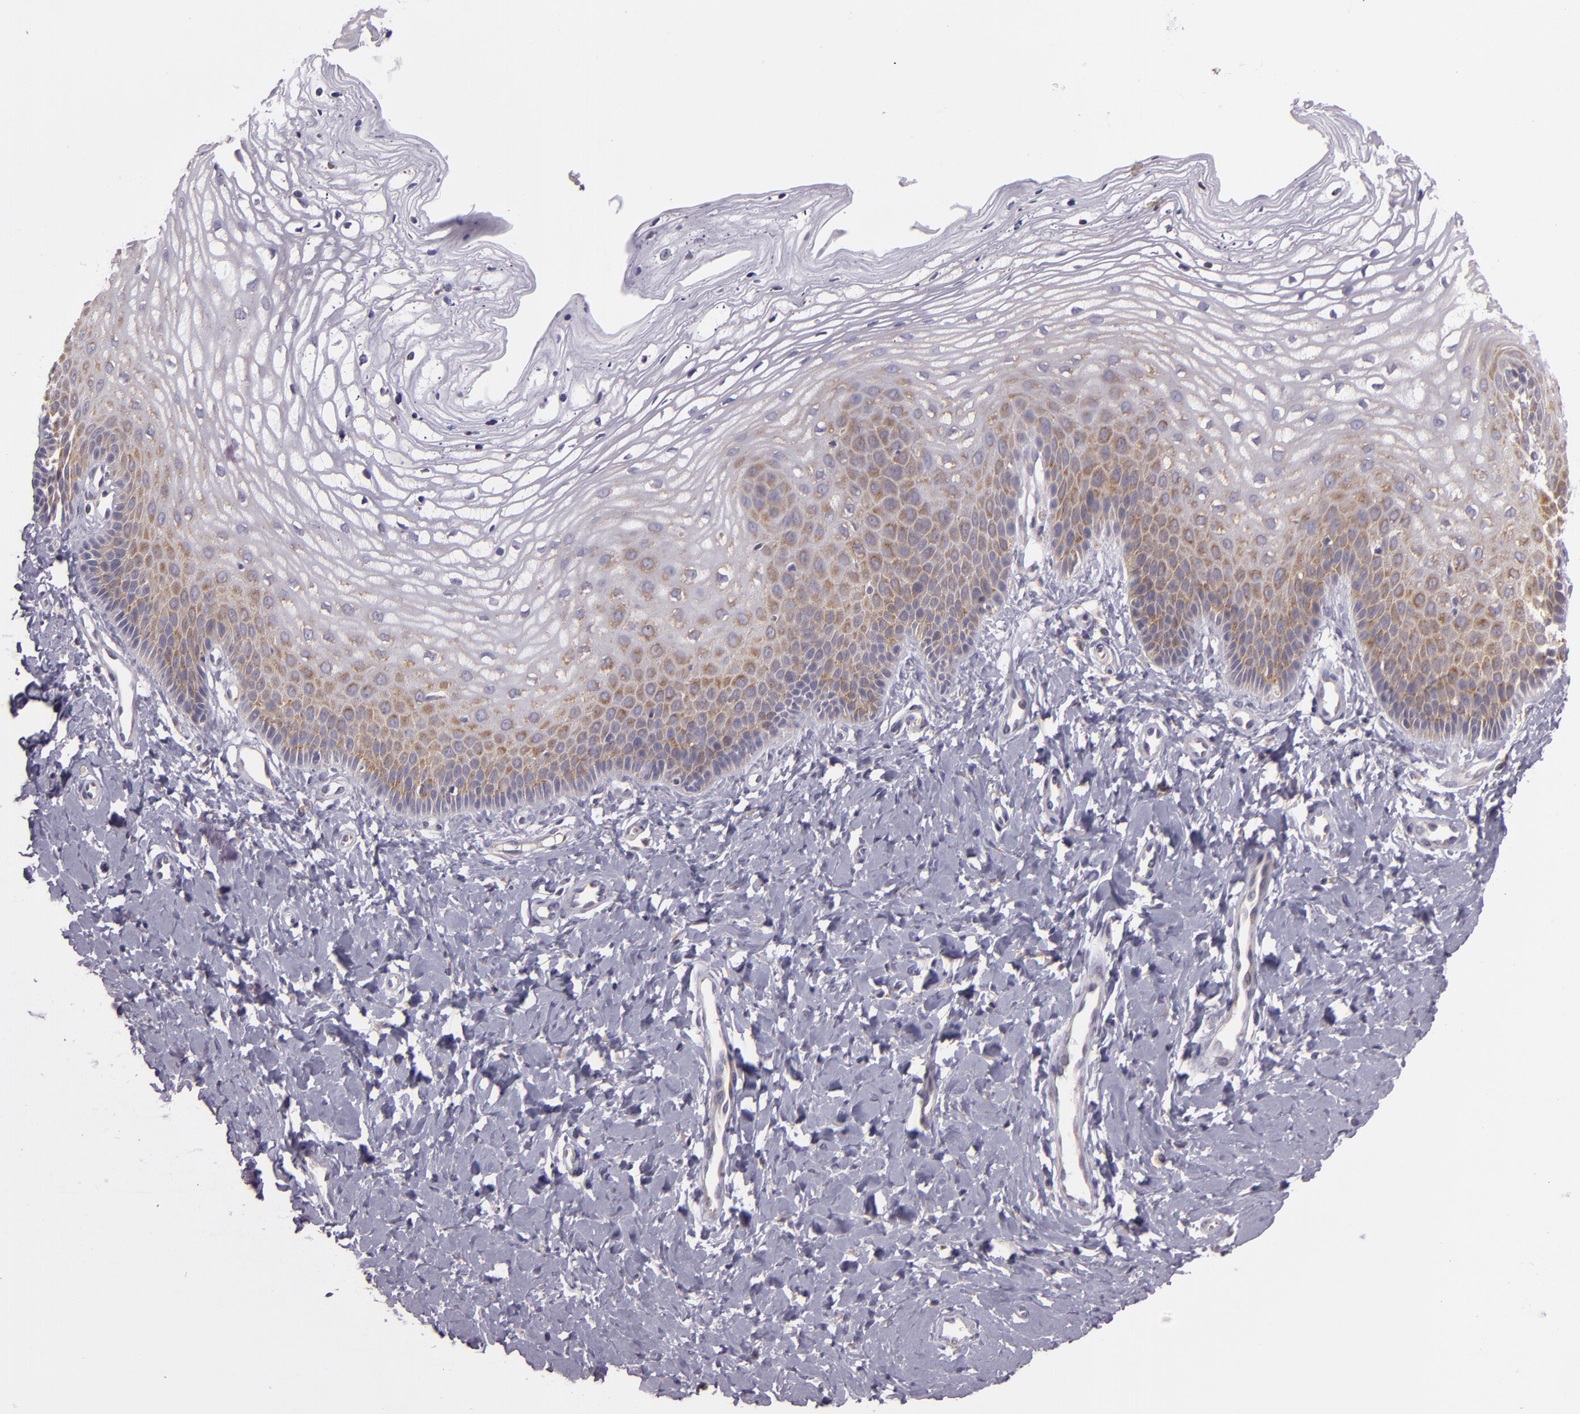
{"staining": {"intensity": "moderate", "quantity": "25%-75%", "location": "cytoplasmic/membranous"}, "tissue": "vagina", "cell_type": "Squamous epithelial cells", "image_type": "normal", "snomed": [{"axis": "morphology", "description": "Normal tissue, NOS"}, {"axis": "topography", "description": "Vagina"}], "caption": "The immunohistochemical stain shows moderate cytoplasmic/membranous positivity in squamous epithelial cells of unremarkable vagina. (DAB (3,3'-diaminobenzidine) IHC, brown staining for protein, blue staining for nuclei).", "gene": "UPF3B", "patient": {"sex": "female", "age": 68}}